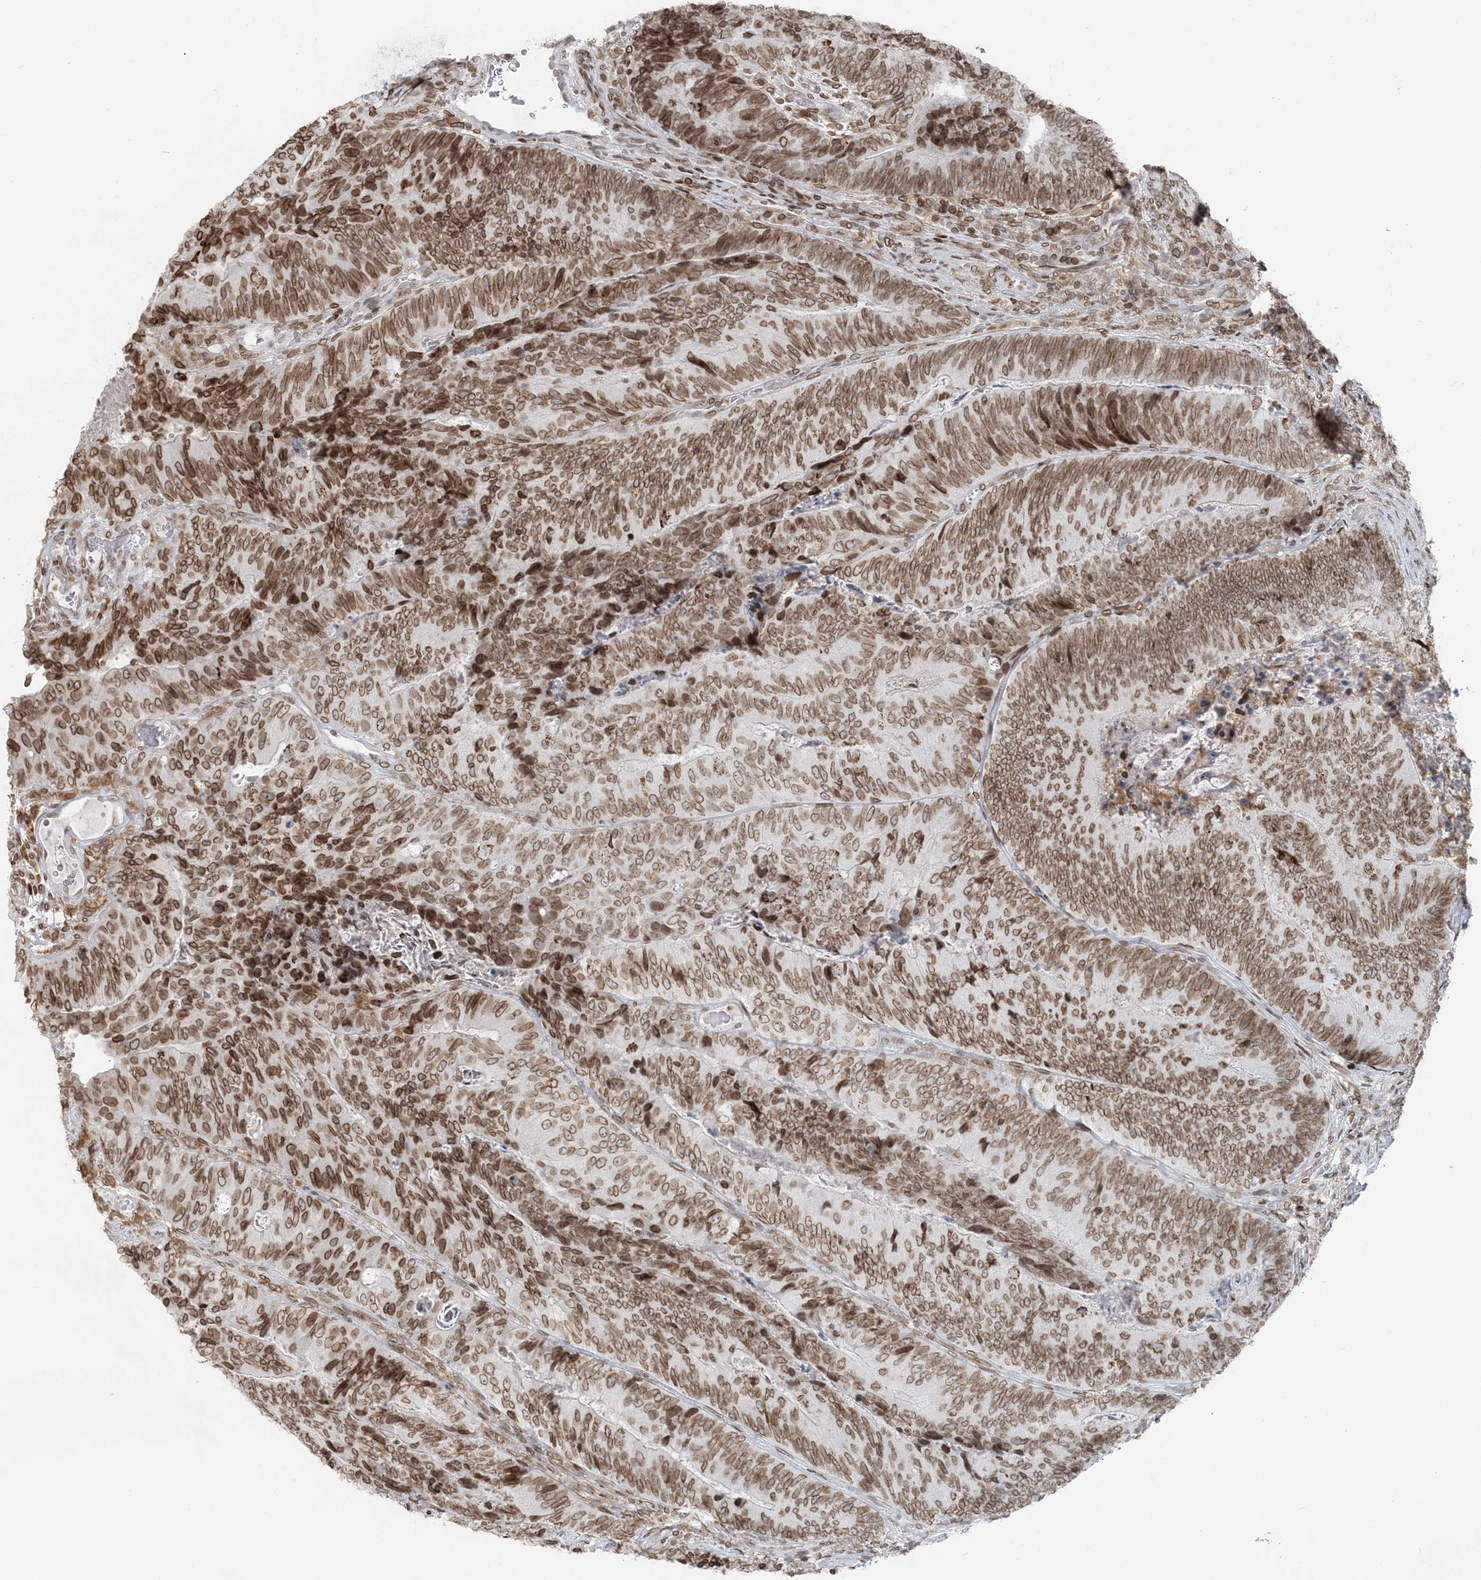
{"staining": {"intensity": "moderate", "quantity": ">75%", "location": "cytoplasmic/membranous,nuclear"}, "tissue": "colorectal cancer", "cell_type": "Tumor cells", "image_type": "cancer", "snomed": [{"axis": "morphology", "description": "Adenocarcinoma, NOS"}, {"axis": "topography", "description": "Colon"}], "caption": "Protein expression by immunohistochemistry shows moderate cytoplasmic/membranous and nuclear expression in approximately >75% of tumor cells in colorectal adenocarcinoma. (IHC, brightfield microscopy, high magnification).", "gene": "GJD4", "patient": {"sex": "female", "age": 67}}